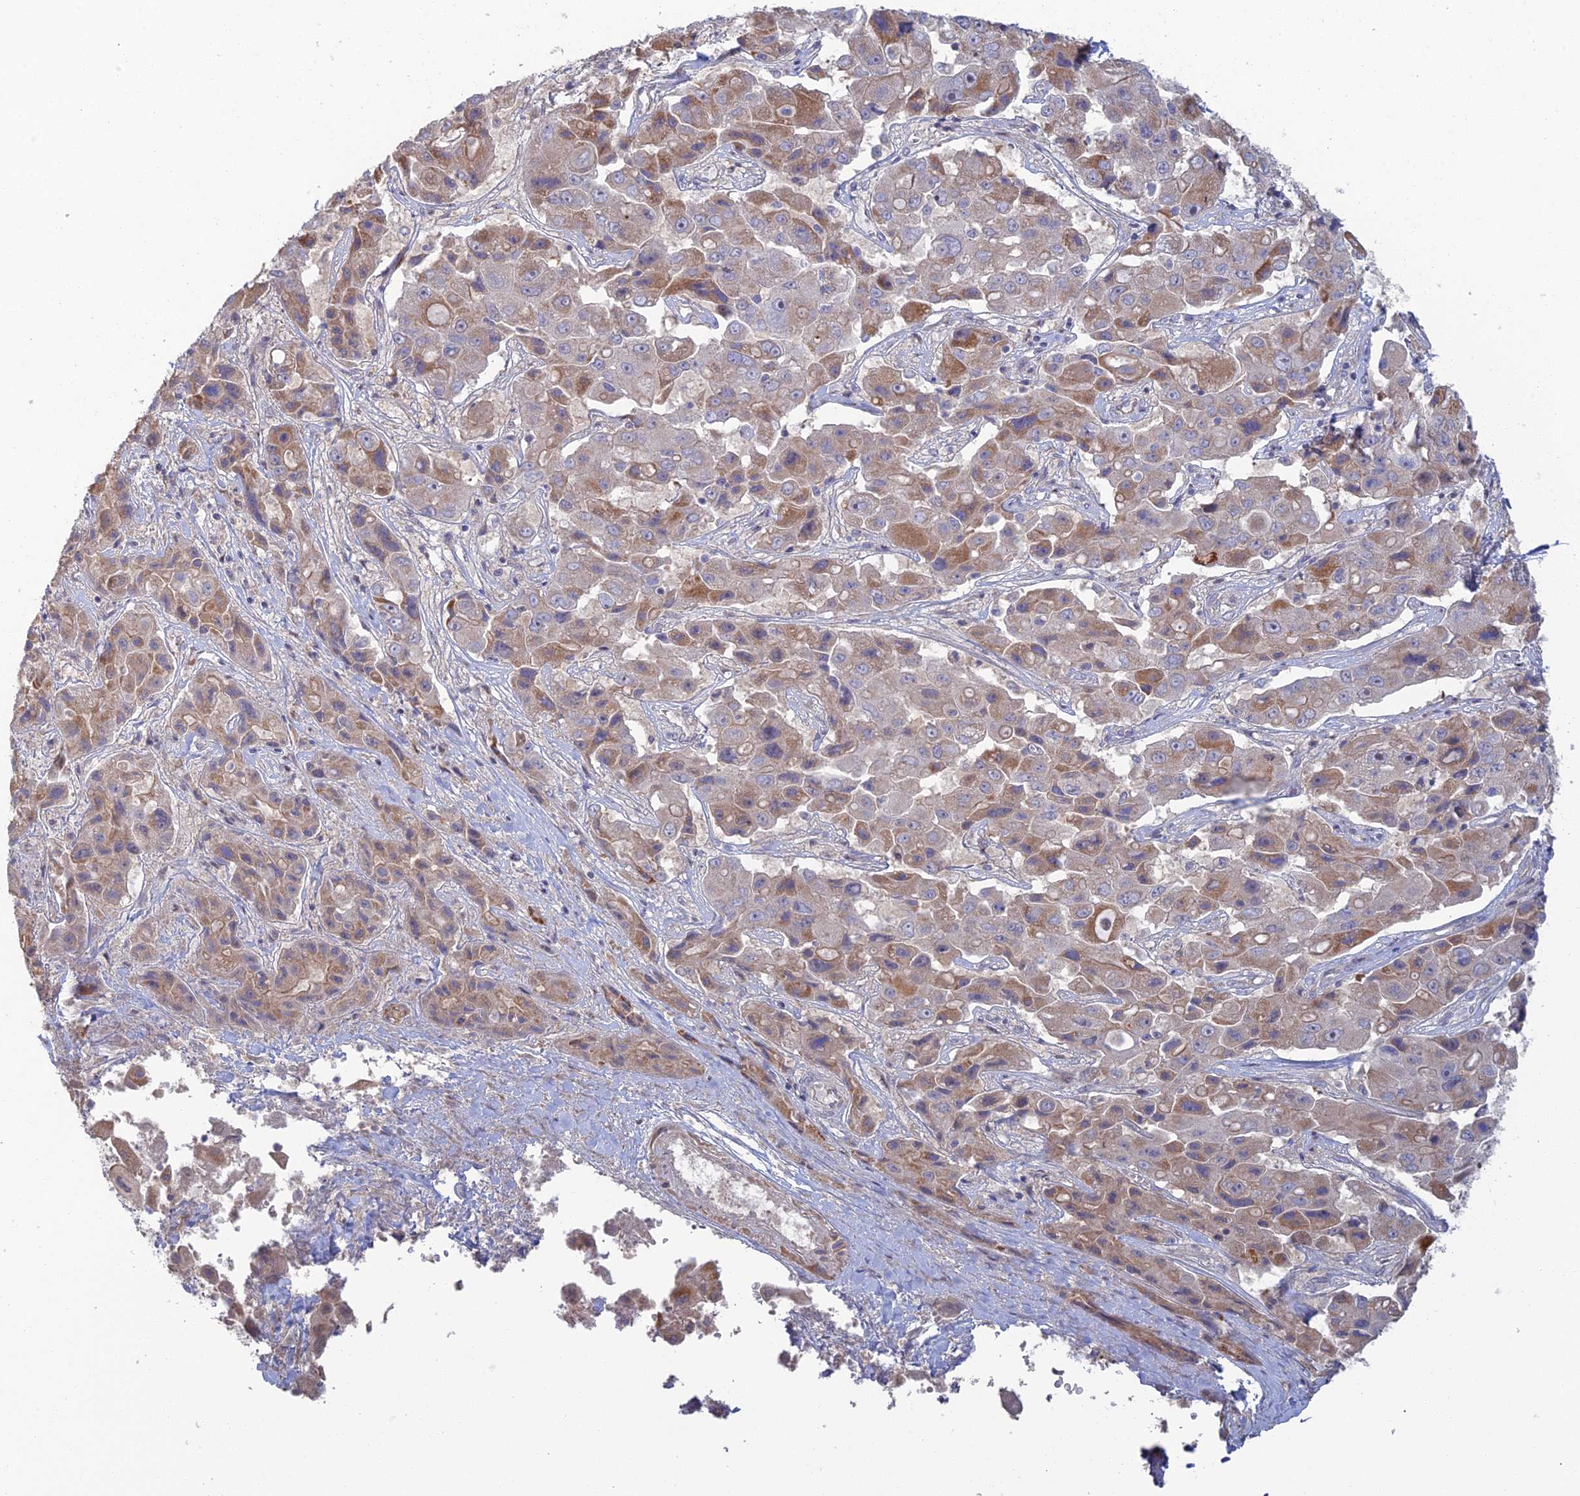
{"staining": {"intensity": "moderate", "quantity": "<25%", "location": "cytoplasmic/membranous"}, "tissue": "liver cancer", "cell_type": "Tumor cells", "image_type": "cancer", "snomed": [{"axis": "morphology", "description": "Cholangiocarcinoma"}, {"axis": "topography", "description": "Liver"}], "caption": "Liver cholangiocarcinoma tissue shows moderate cytoplasmic/membranous positivity in approximately <25% of tumor cells, visualized by immunohistochemistry.", "gene": "ARL16", "patient": {"sex": "male", "age": 67}}